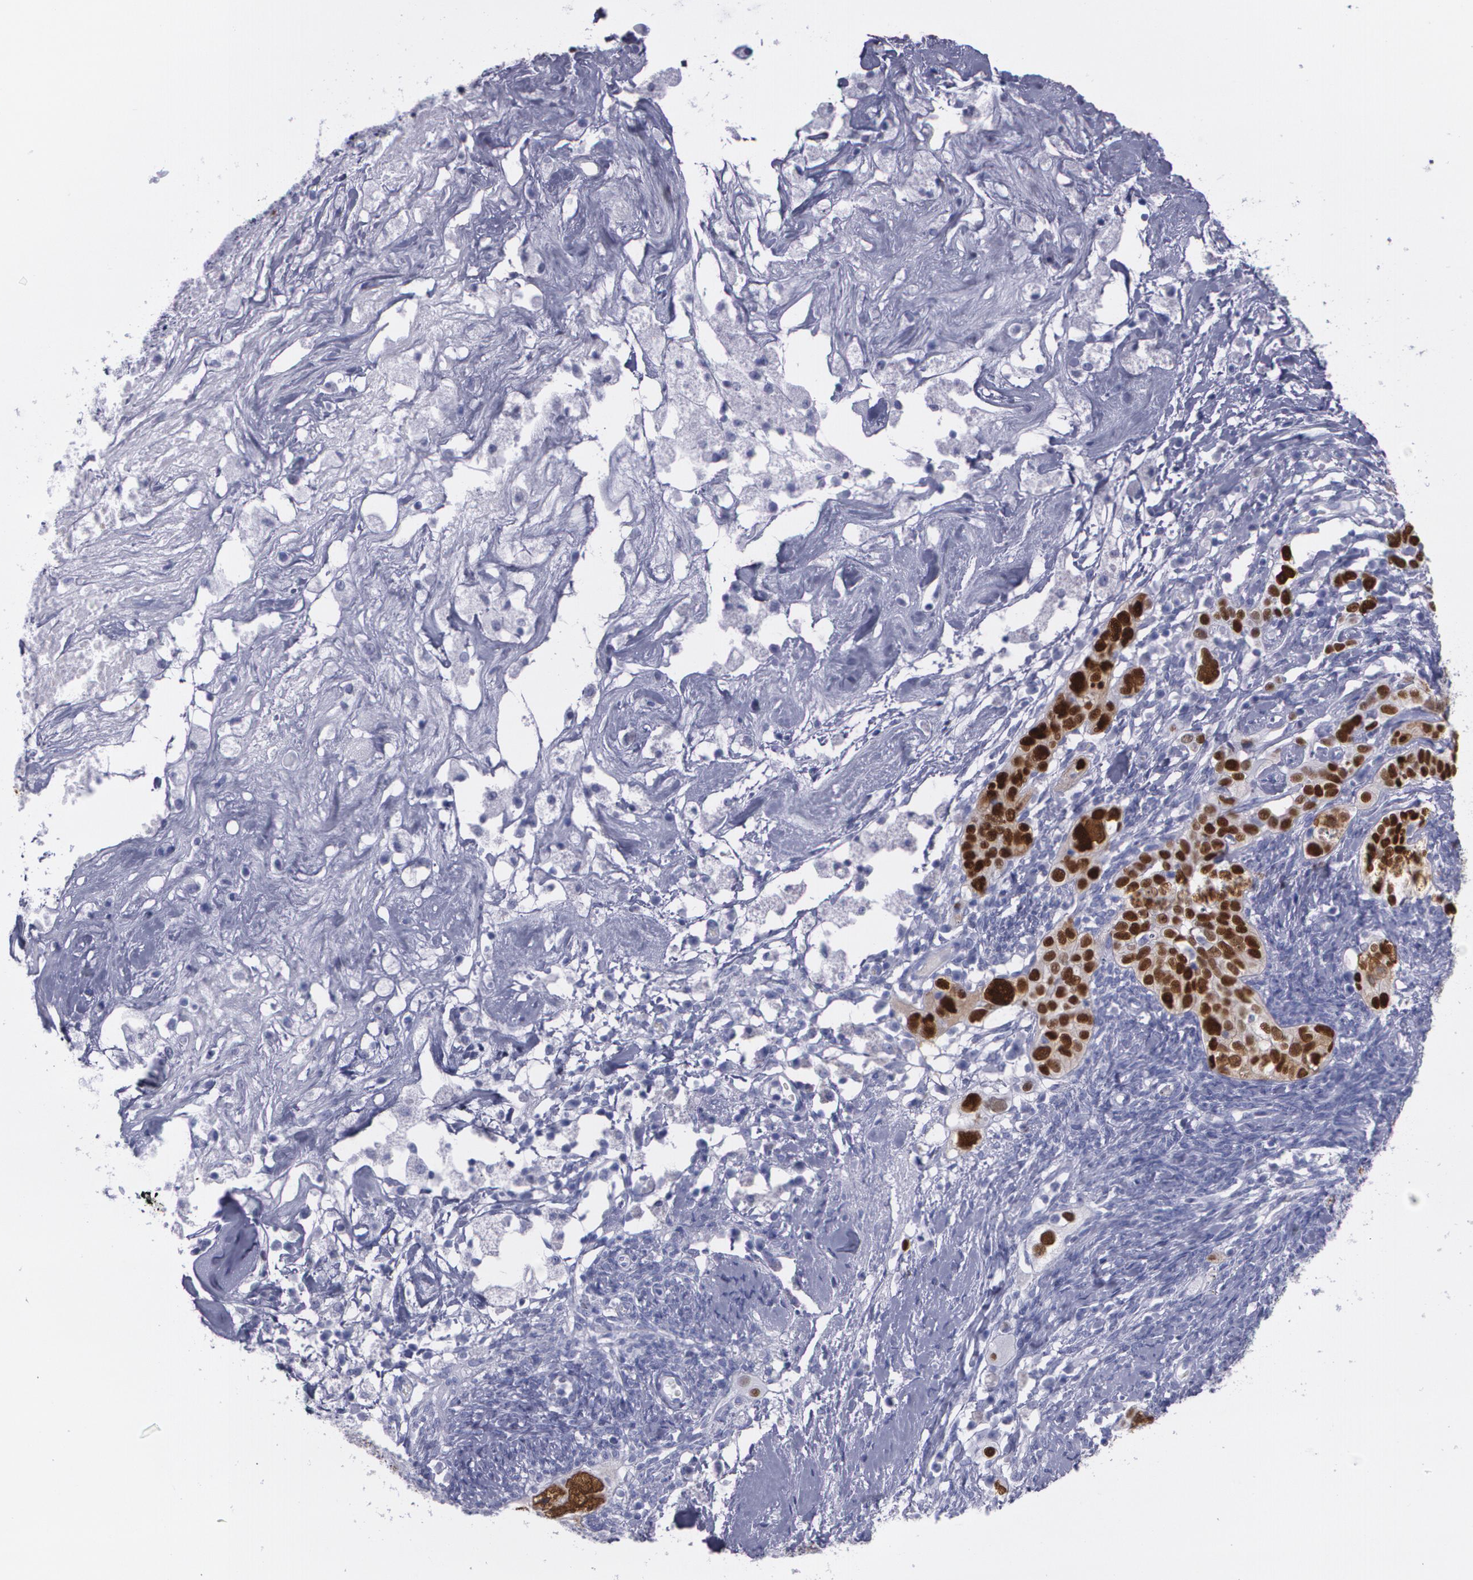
{"staining": {"intensity": "strong", "quantity": ">75%", "location": "nuclear"}, "tissue": "ovarian cancer", "cell_type": "Tumor cells", "image_type": "cancer", "snomed": [{"axis": "morphology", "description": "Normal tissue, NOS"}, {"axis": "morphology", "description": "Cystadenocarcinoma, serous, NOS"}, {"axis": "topography", "description": "Ovary"}], "caption": "Immunohistochemistry photomicrograph of neoplastic tissue: ovarian cancer (serous cystadenocarcinoma) stained using immunohistochemistry demonstrates high levels of strong protein expression localized specifically in the nuclear of tumor cells, appearing as a nuclear brown color.", "gene": "TP53", "patient": {"sex": "female", "age": 62}}